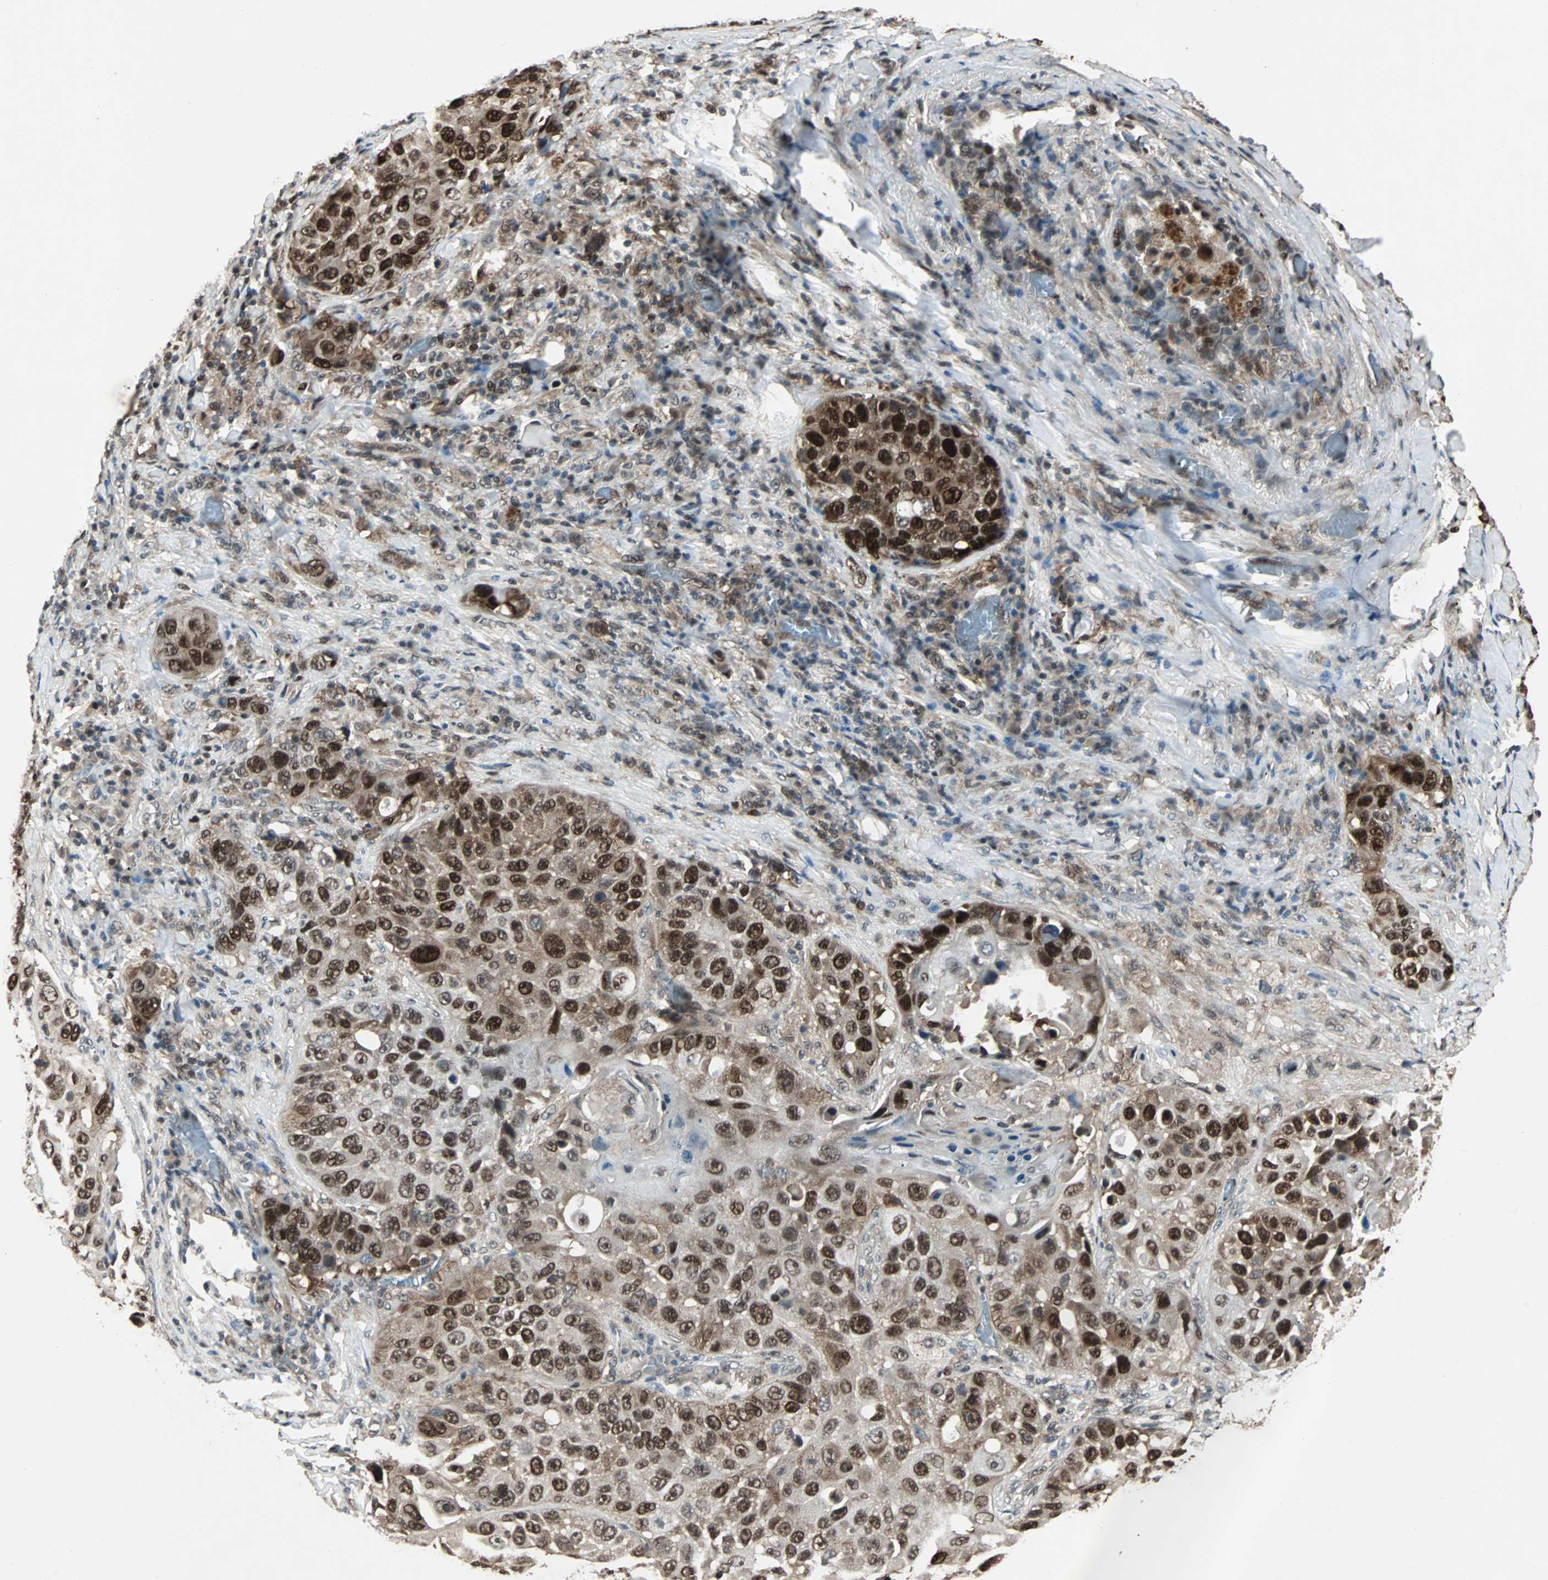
{"staining": {"intensity": "strong", "quantity": ">75%", "location": "cytoplasmic/membranous,nuclear"}, "tissue": "lung cancer", "cell_type": "Tumor cells", "image_type": "cancer", "snomed": [{"axis": "morphology", "description": "Squamous cell carcinoma, NOS"}, {"axis": "topography", "description": "Lung"}], "caption": "Protein staining demonstrates strong cytoplasmic/membranous and nuclear positivity in approximately >75% of tumor cells in squamous cell carcinoma (lung).", "gene": "ACLY", "patient": {"sex": "male", "age": 57}}